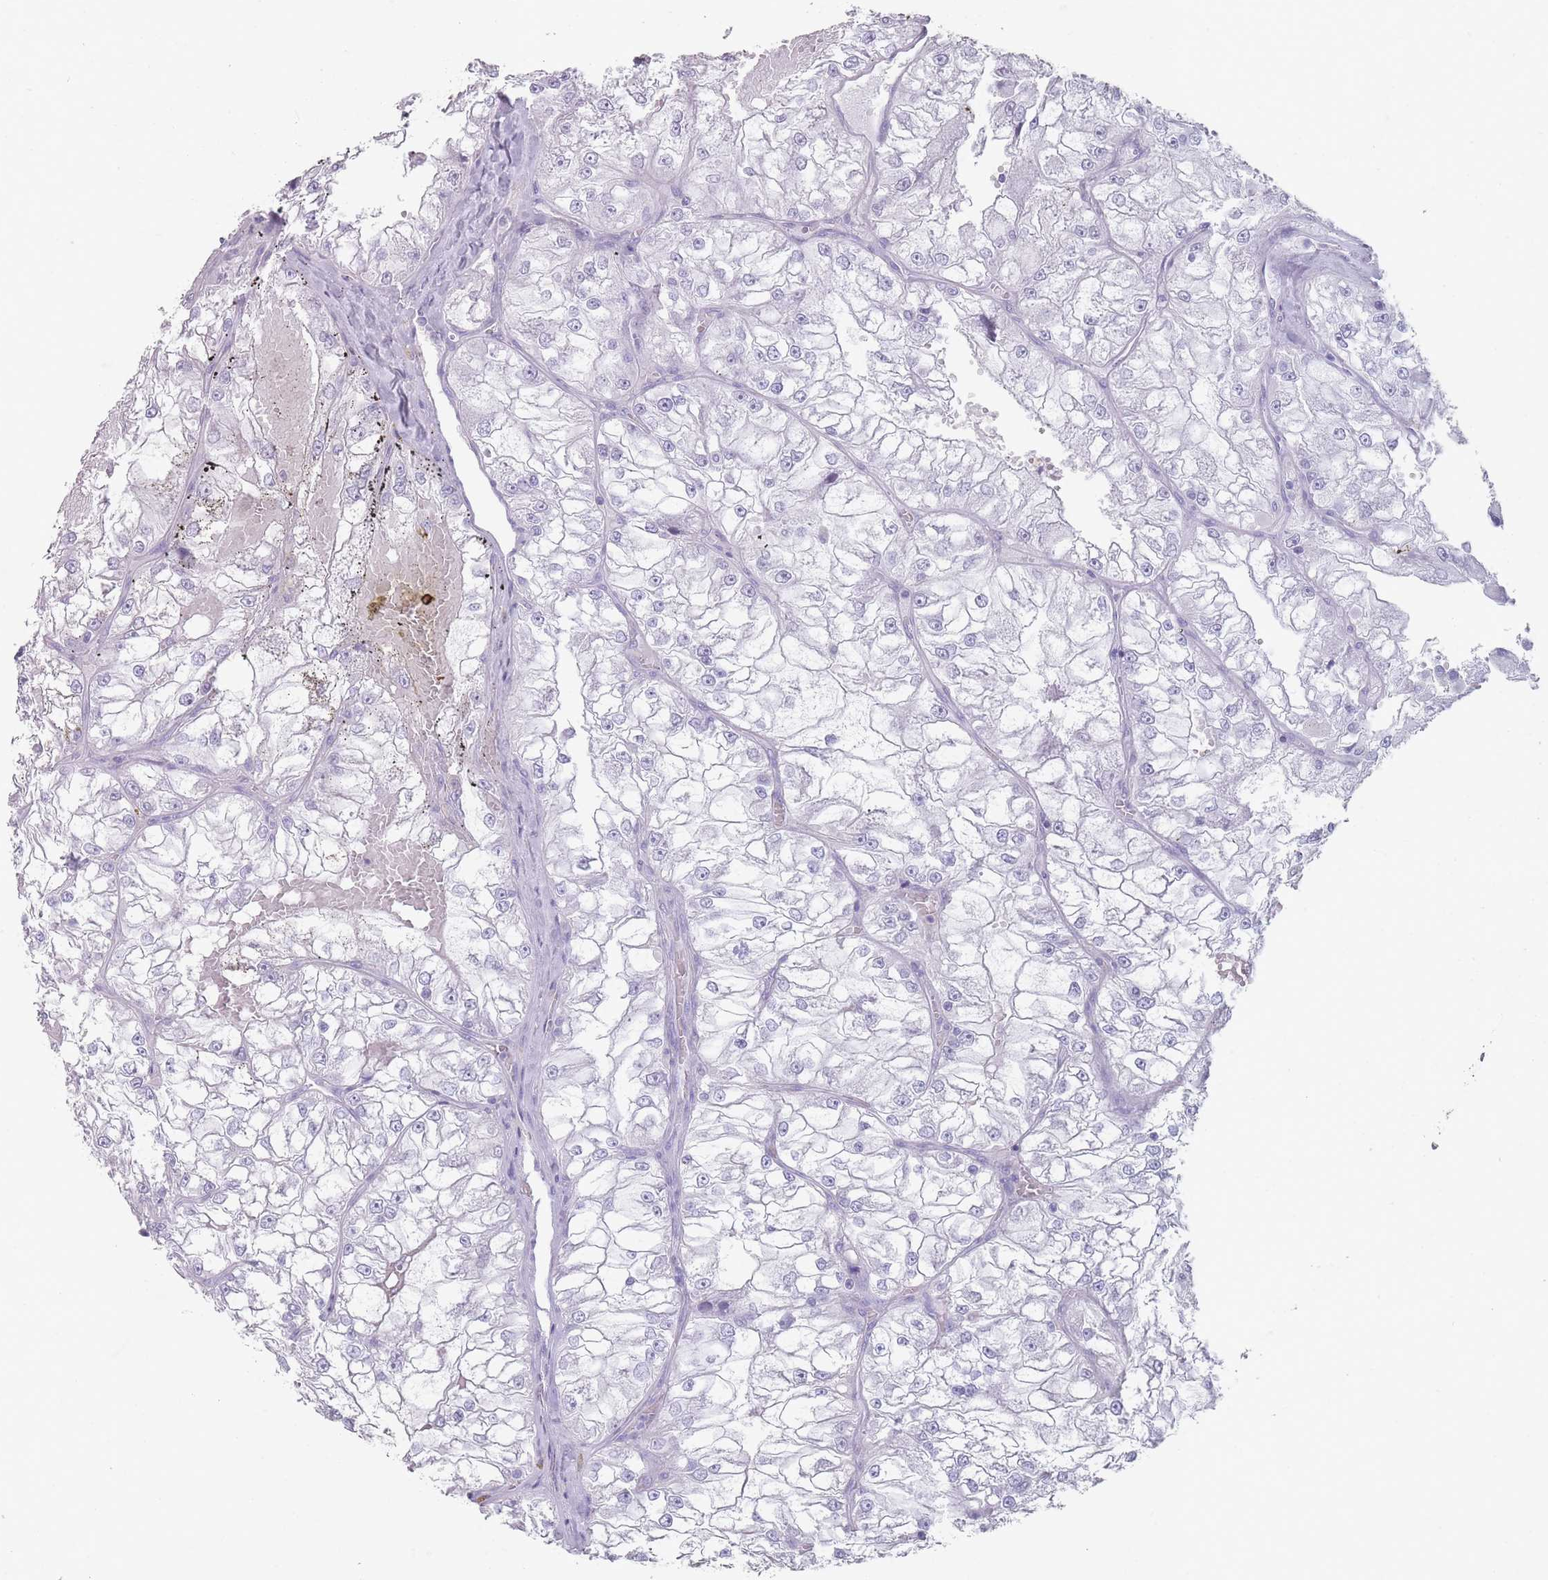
{"staining": {"intensity": "negative", "quantity": "none", "location": "none"}, "tissue": "renal cancer", "cell_type": "Tumor cells", "image_type": "cancer", "snomed": [{"axis": "morphology", "description": "Adenocarcinoma, NOS"}, {"axis": "topography", "description": "Kidney"}], "caption": "Immunohistochemistry of human adenocarcinoma (renal) exhibits no expression in tumor cells. Nuclei are stained in blue.", "gene": "RHBG", "patient": {"sex": "female", "age": 72}}